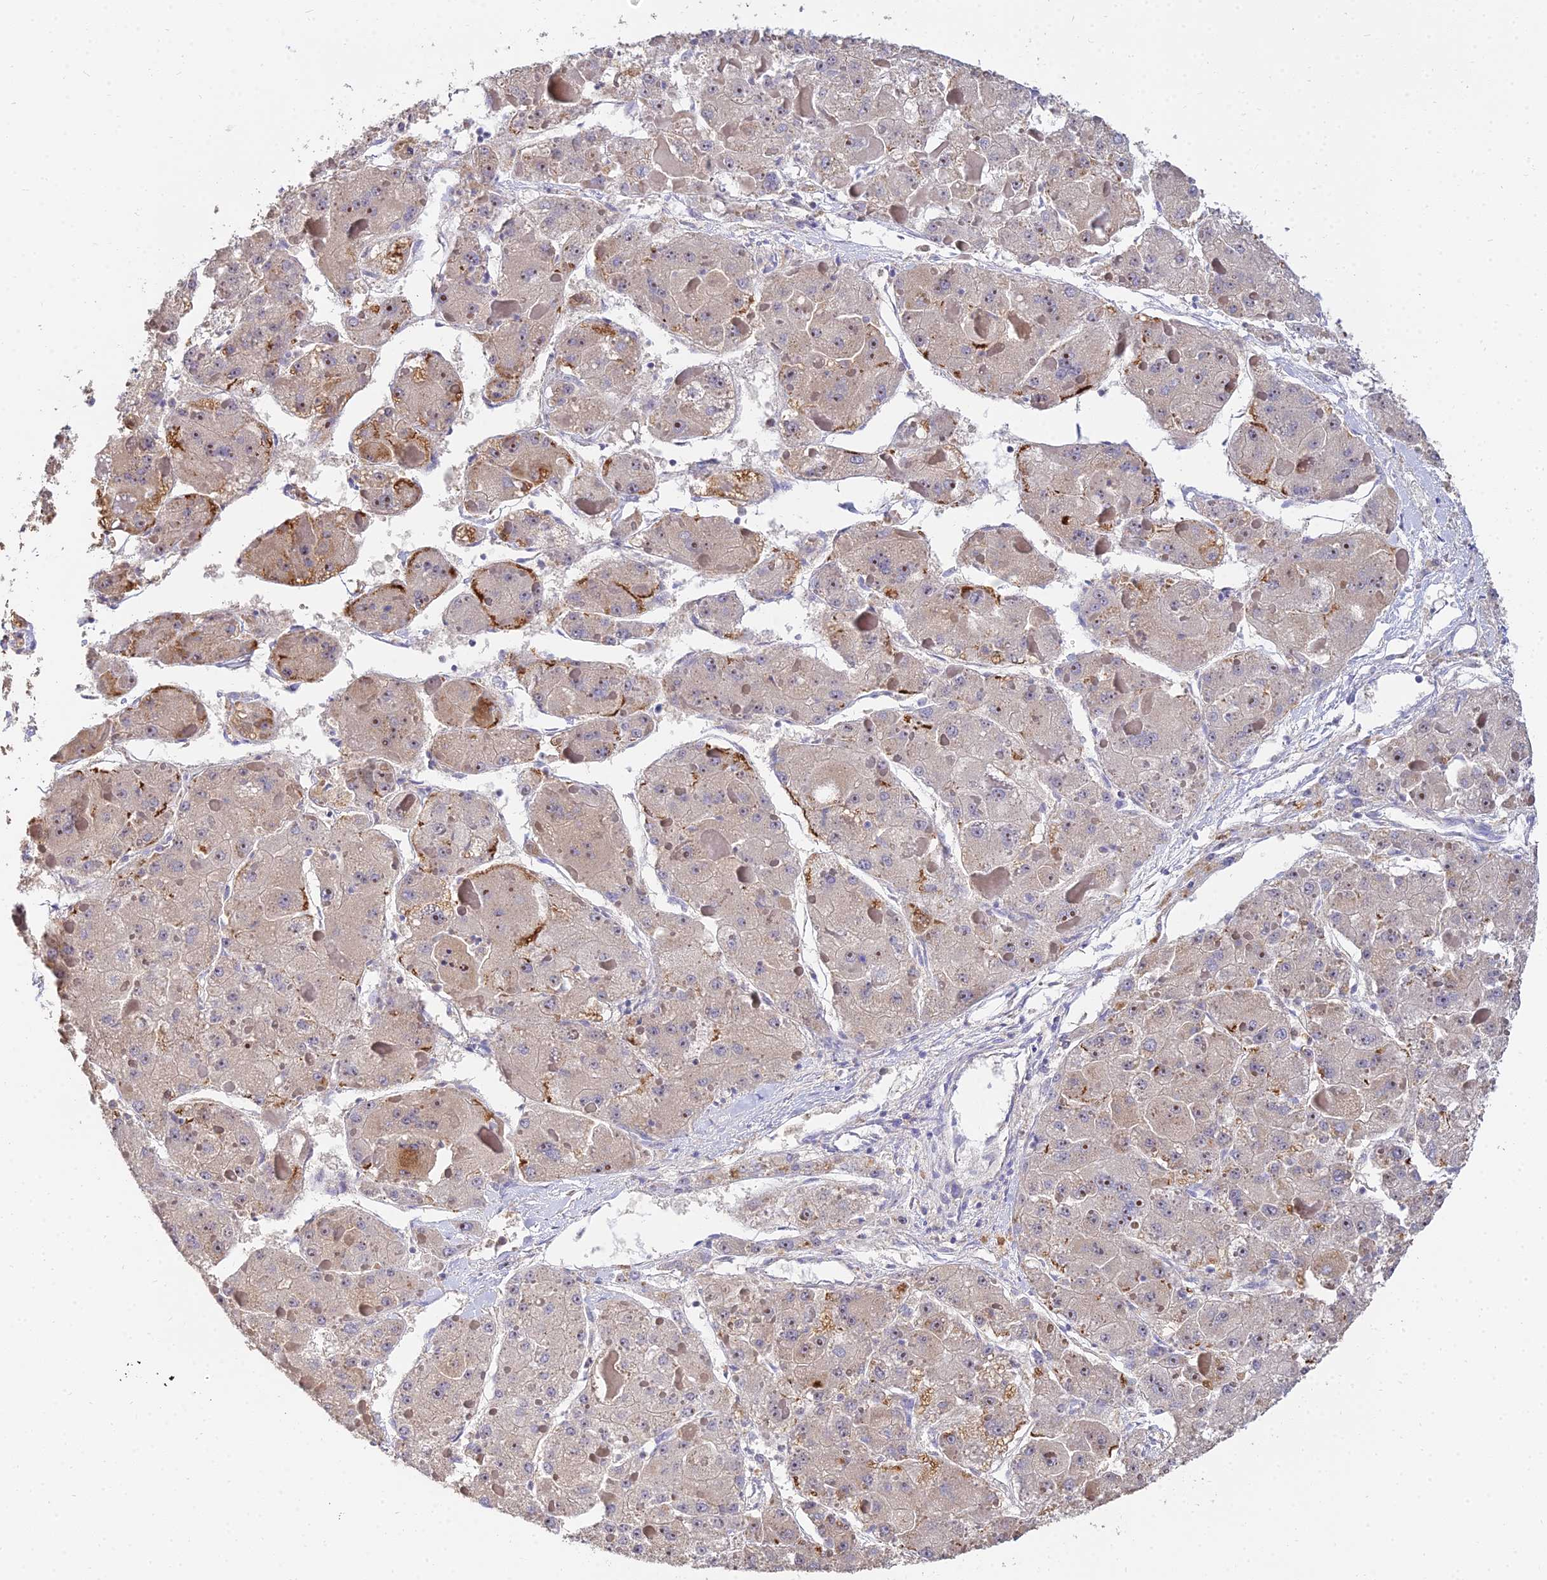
{"staining": {"intensity": "negative", "quantity": "none", "location": "none"}, "tissue": "liver cancer", "cell_type": "Tumor cells", "image_type": "cancer", "snomed": [{"axis": "morphology", "description": "Carcinoma, Hepatocellular, NOS"}, {"axis": "topography", "description": "Liver"}], "caption": "IHC of human liver hepatocellular carcinoma demonstrates no staining in tumor cells.", "gene": "ARL8B", "patient": {"sex": "female", "age": 73}}